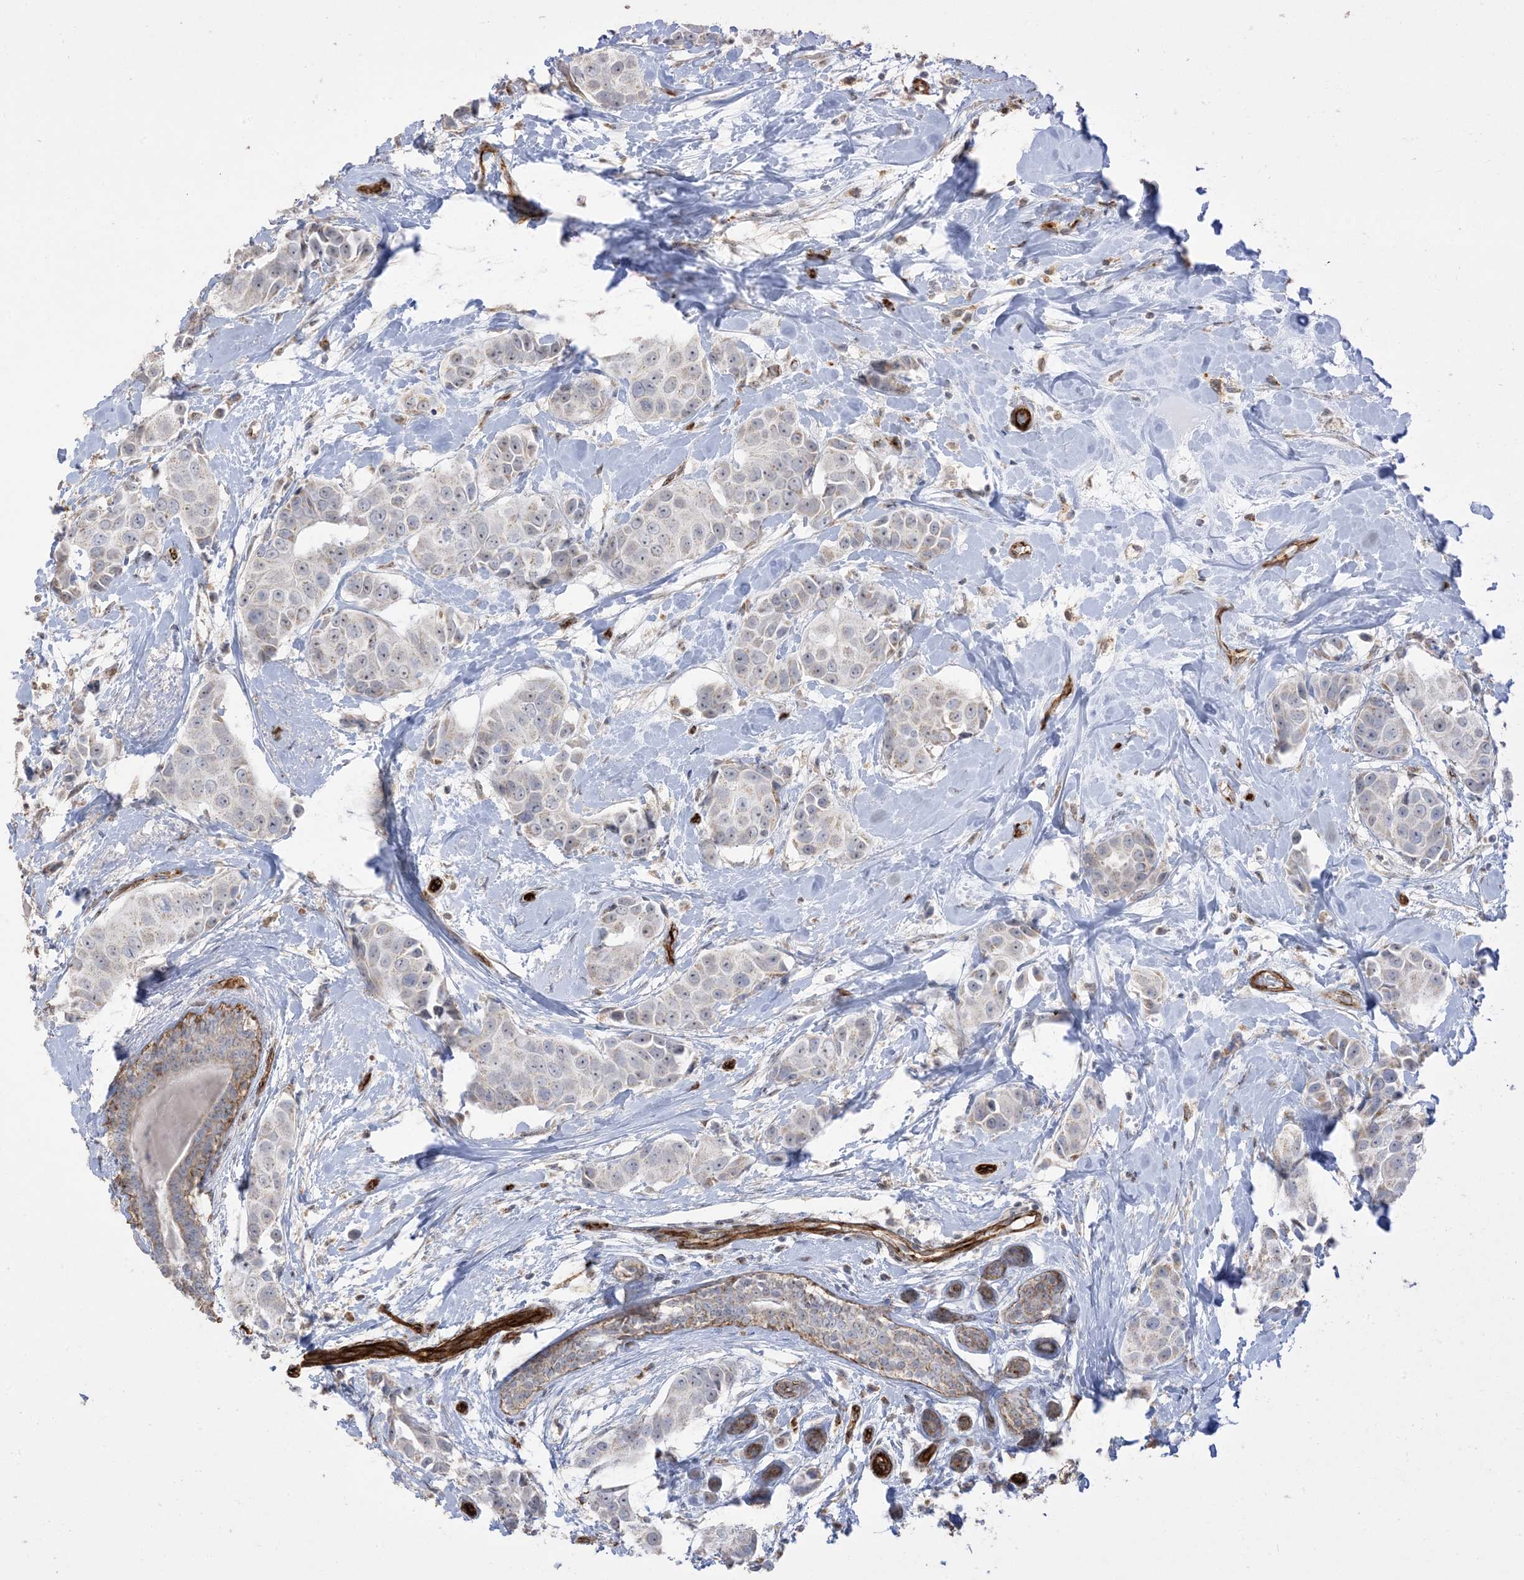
{"staining": {"intensity": "negative", "quantity": "none", "location": "none"}, "tissue": "breast cancer", "cell_type": "Tumor cells", "image_type": "cancer", "snomed": [{"axis": "morphology", "description": "Normal tissue, NOS"}, {"axis": "morphology", "description": "Duct carcinoma"}, {"axis": "topography", "description": "Breast"}], "caption": "This is an immunohistochemistry image of breast cancer (invasive ductal carcinoma). There is no expression in tumor cells.", "gene": "AGA", "patient": {"sex": "female", "age": 39}}